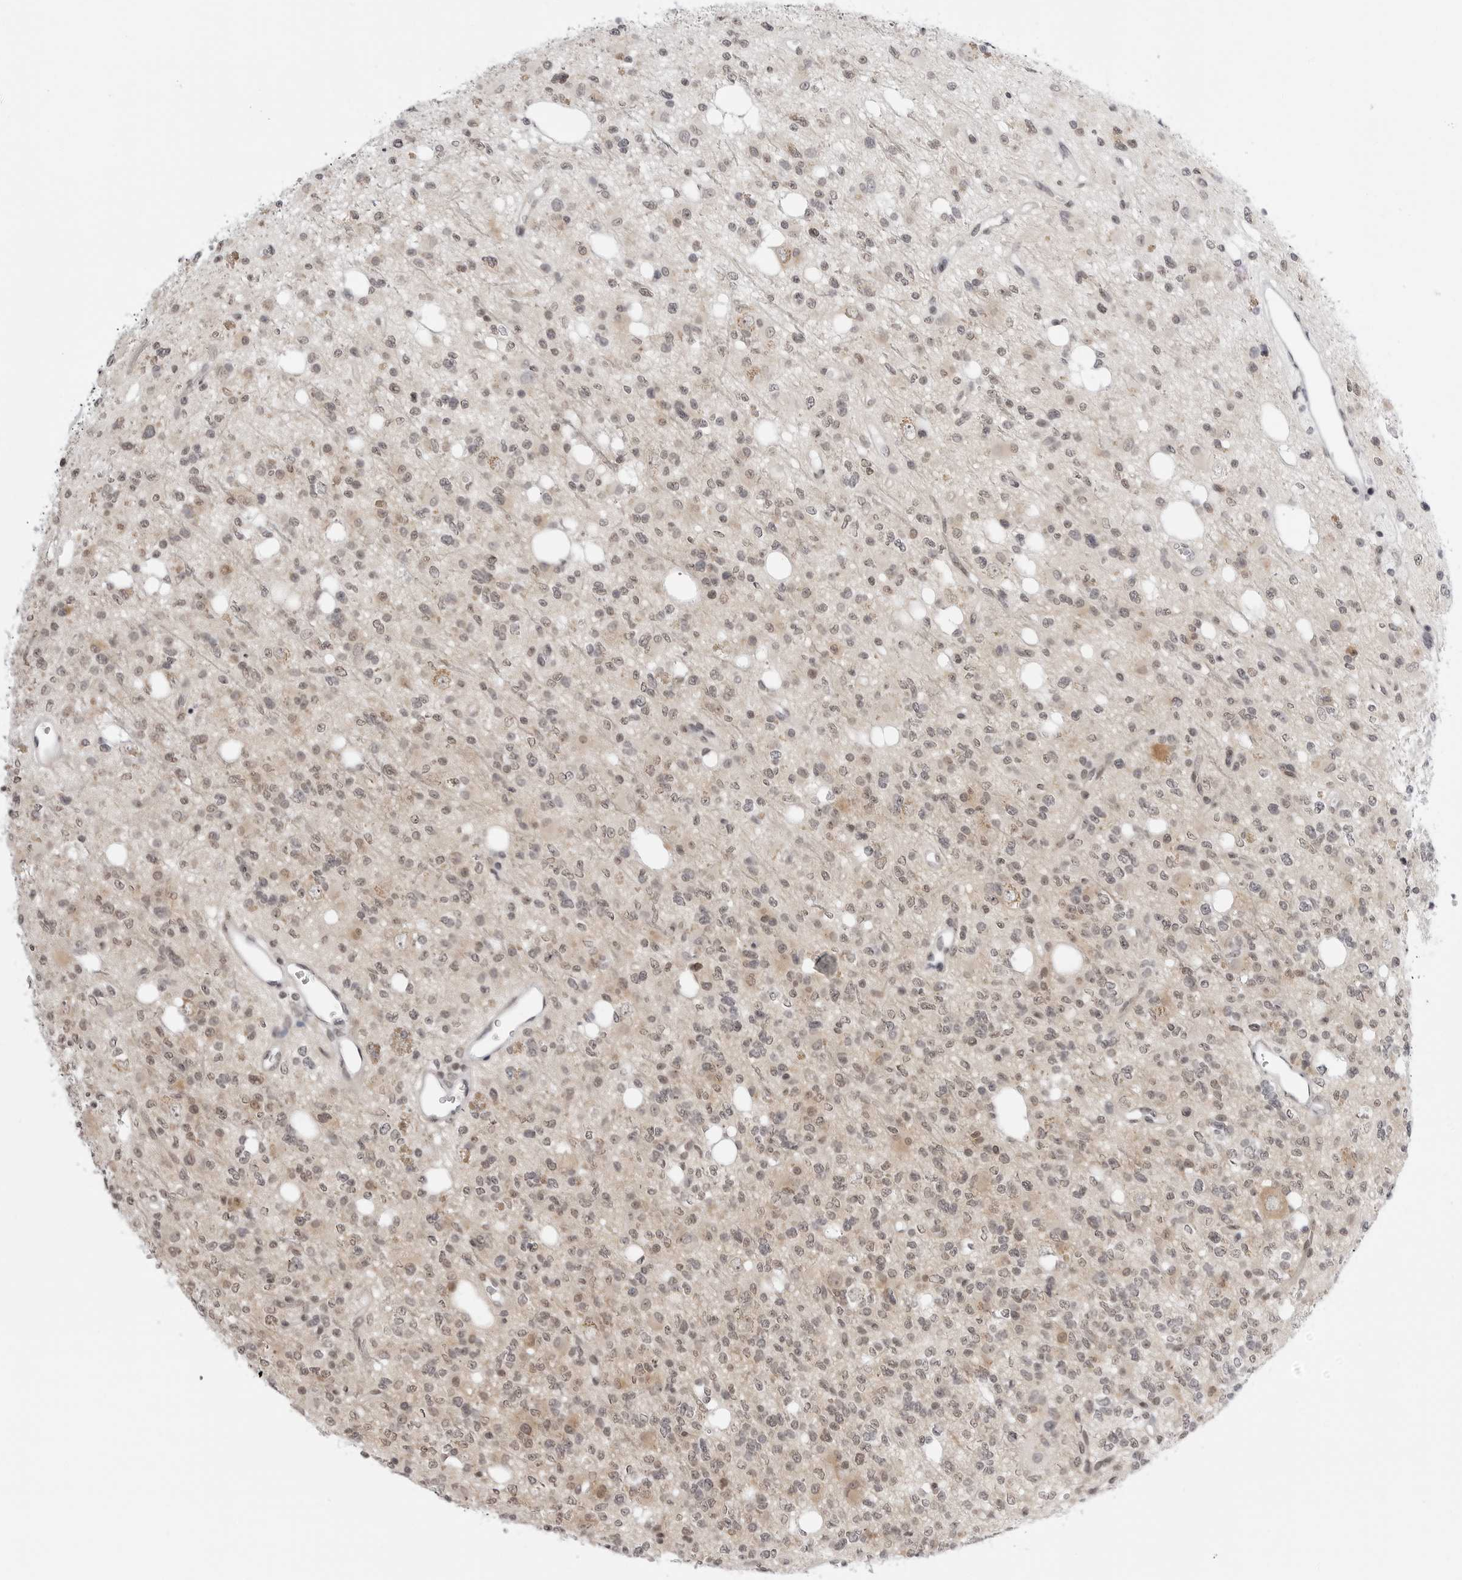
{"staining": {"intensity": "weak", "quantity": "25%-75%", "location": "nuclear"}, "tissue": "glioma", "cell_type": "Tumor cells", "image_type": "cancer", "snomed": [{"axis": "morphology", "description": "Glioma, malignant, High grade"}, {"axis": "topography", "description": "Brain"}], "caption": "Glioma was stained to show a protein in brown. There is low levels of weak nuclear expression in approximately 25%-75% of tumor cells.", "gene": "PPP2R5C", "patient": {"sex": "female", "age": 62}}